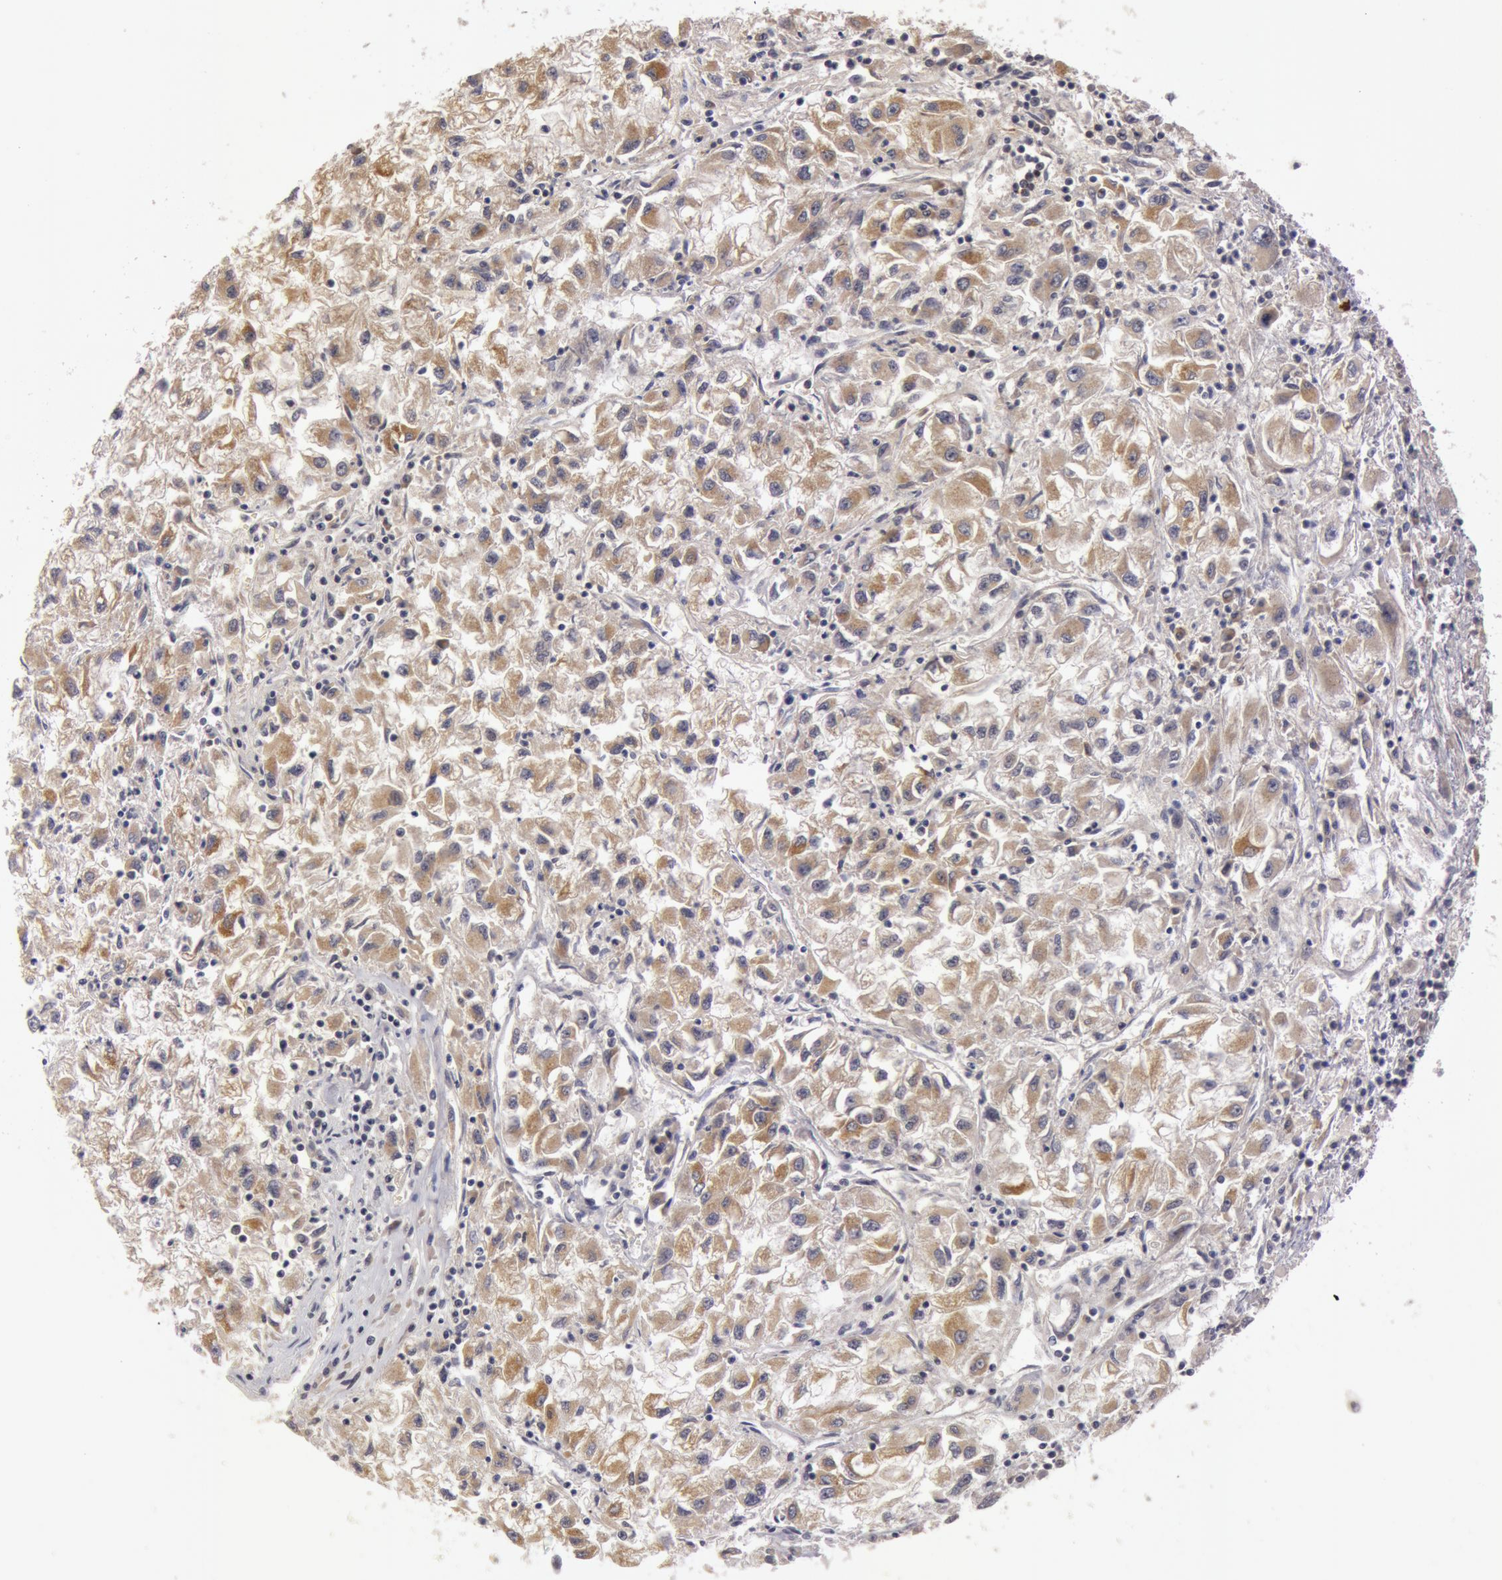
{"staining": {"intensity": "moderate", "quantity": ">75%", "location": "cytoplasmic/membranous"}, "tissue": "renal cancer", "cell_type": "Tumor cells", "image_type": "cancer", "snomed": [{"axis": "morphology", "description": "Adenocarcinoma, NOS"}, {"axis": "topography", "description": "Kidney"}], "caption": "This image demonstrates renal cancer stained with IHC to label a protein in brown. The cytoplasmic/membranous of tumor cells show moderate positivity for the protein. Nuclei are counter-stained blue.", "gene": "SYTL4", "patient": {"sex": "male", "age": 59}}